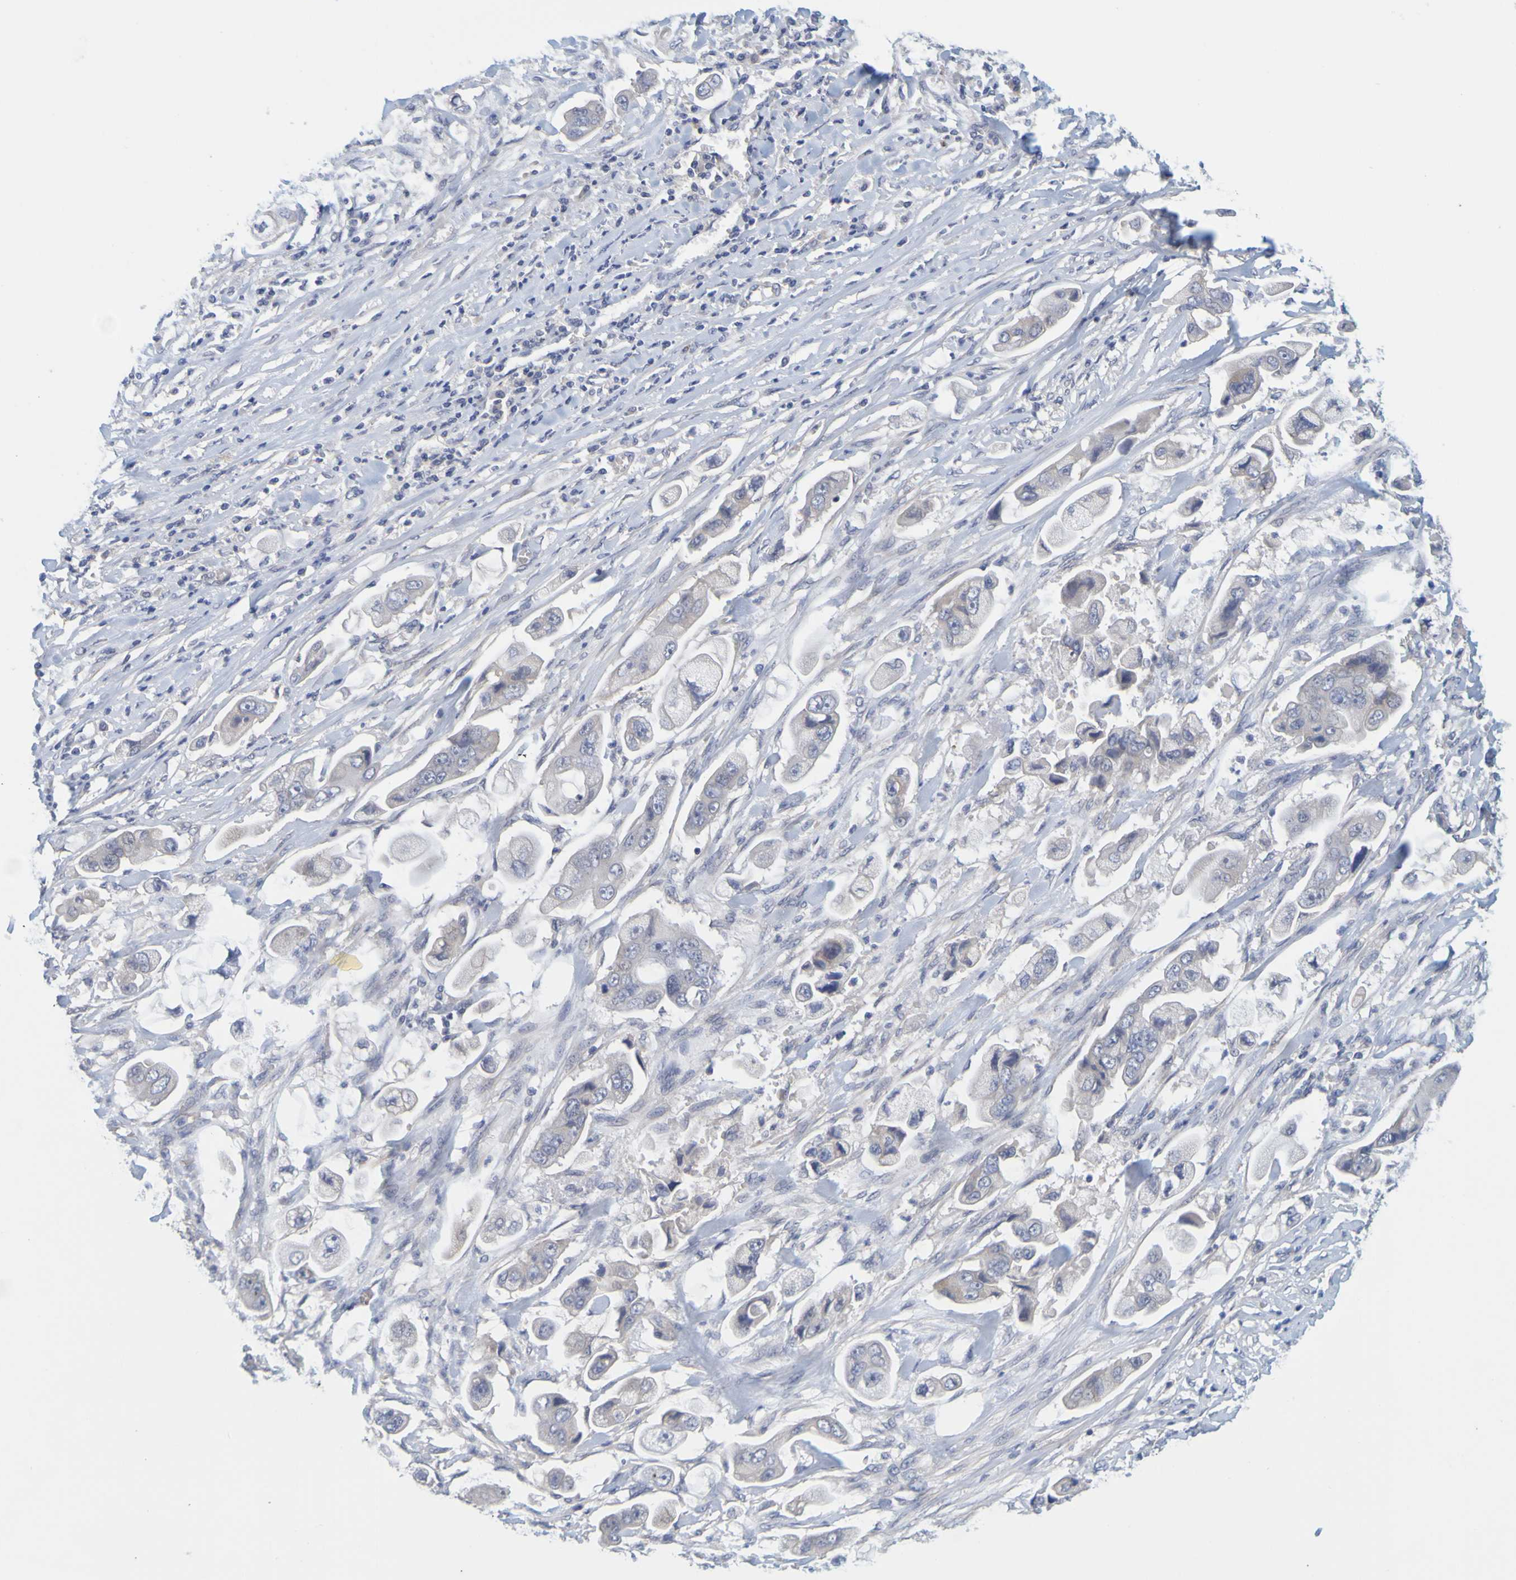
{"staining": {"intensity": "negative", "quantity": "none", "location": "none"}, "tissue": "stomach cancer", "cell_type": "Tumor cells", "image_type": "cancer", "snomed": [{"axis": "morphology", "description": "Adenocarcinoma, NOS"}, {"axis": "topography", "description": "Stomach"}], "caption": "A high-resolution photomicrograph shows IHC staining of stomach adenocarcinoma, which shows no significant expression in tumor cells.", "gene": "ENDOU", "patient": {"sex": "male", "age": 62}}